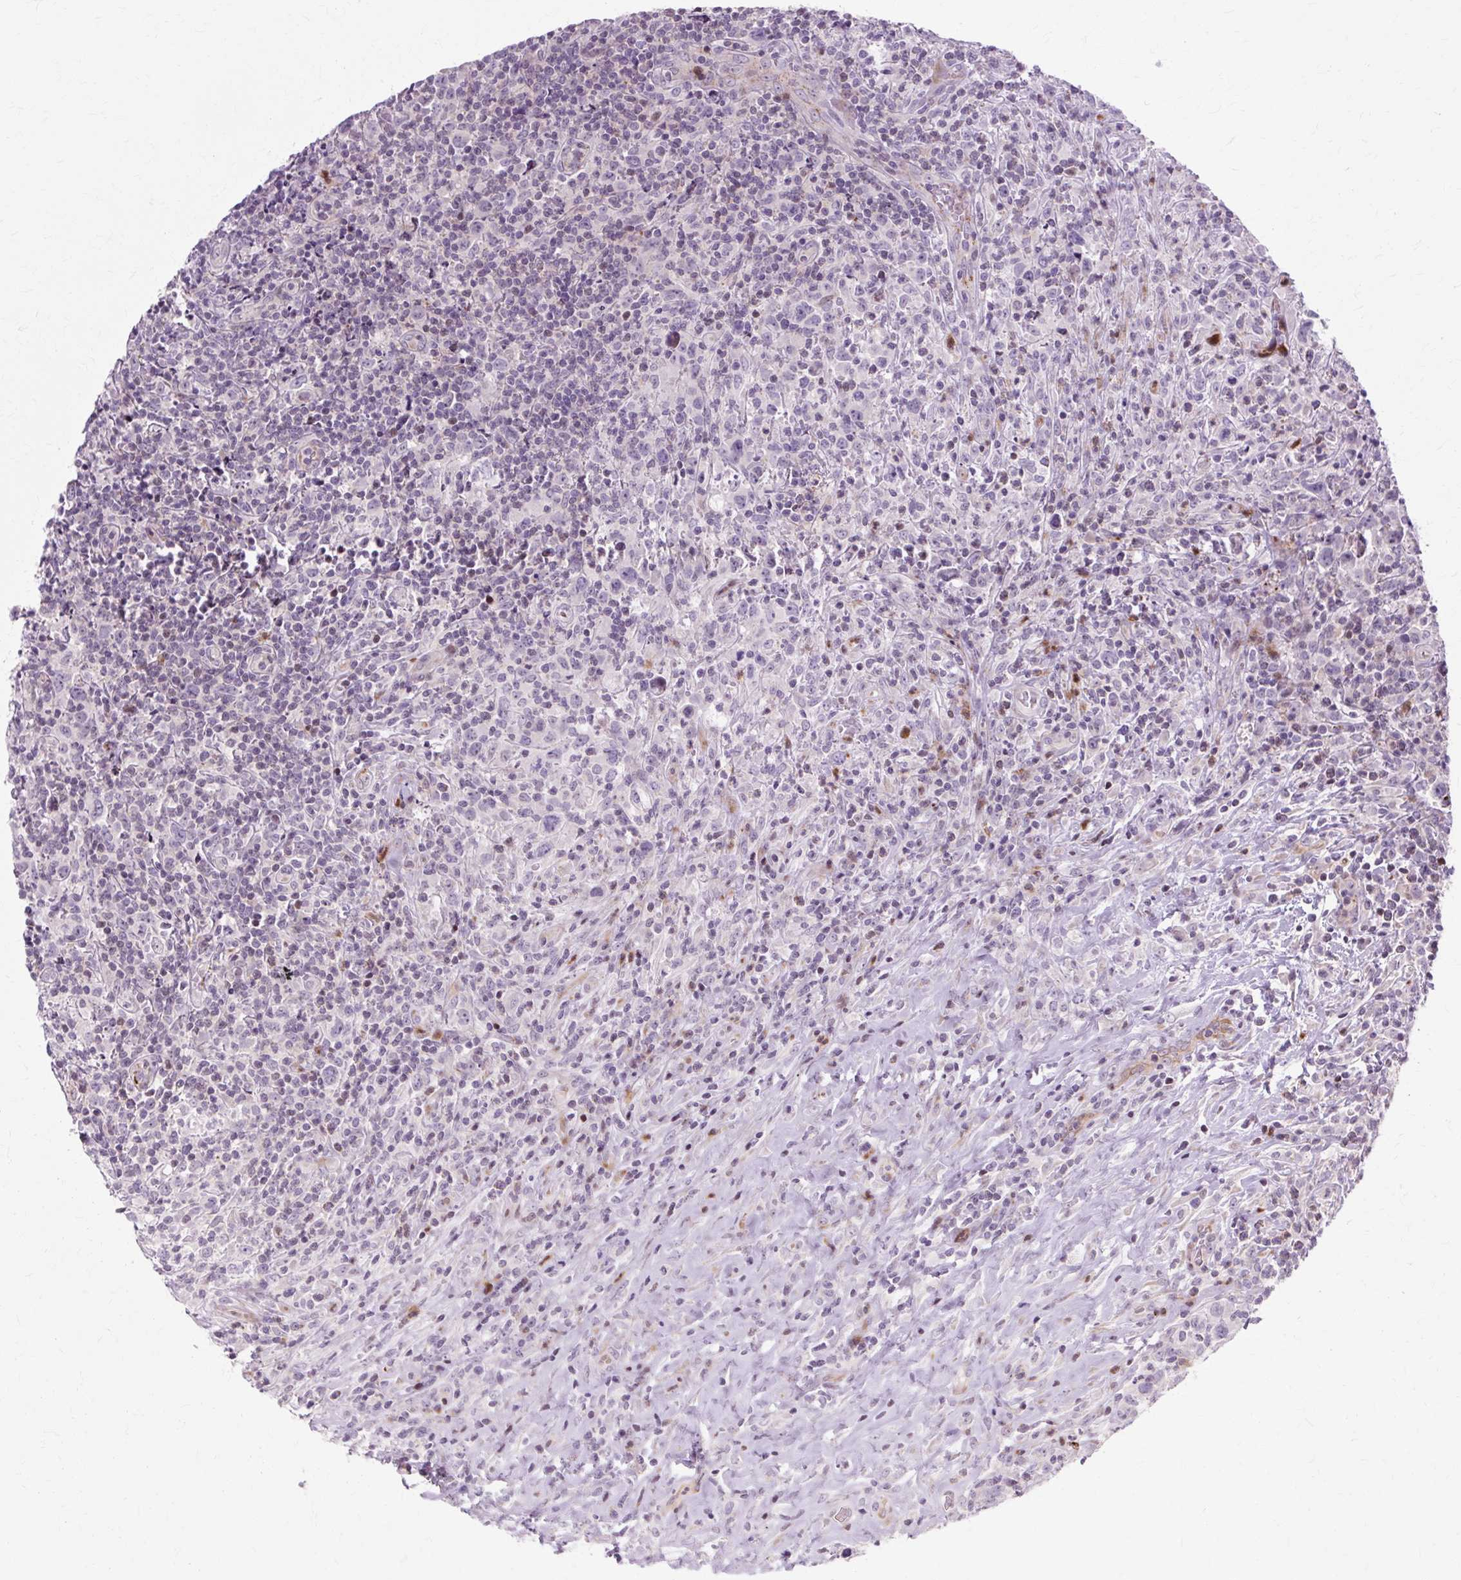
{"staining": {"intensity": "negative", "quantity": "none", "location": "none"}, "tissue": "lymphoma", "cell_type": "Tumor cells", "image_type": "cancer", "snomed": [{"axis": "morphology", "description": "Hodgkin's disease, NOS"}, {"axis": "topography", "description": "Lymph node"}], "caption": "Tumor cells show no significant protein positivity in lymphoma.", "gene": "ZNF35", "patient": {"sex": "female", "age": 18}}